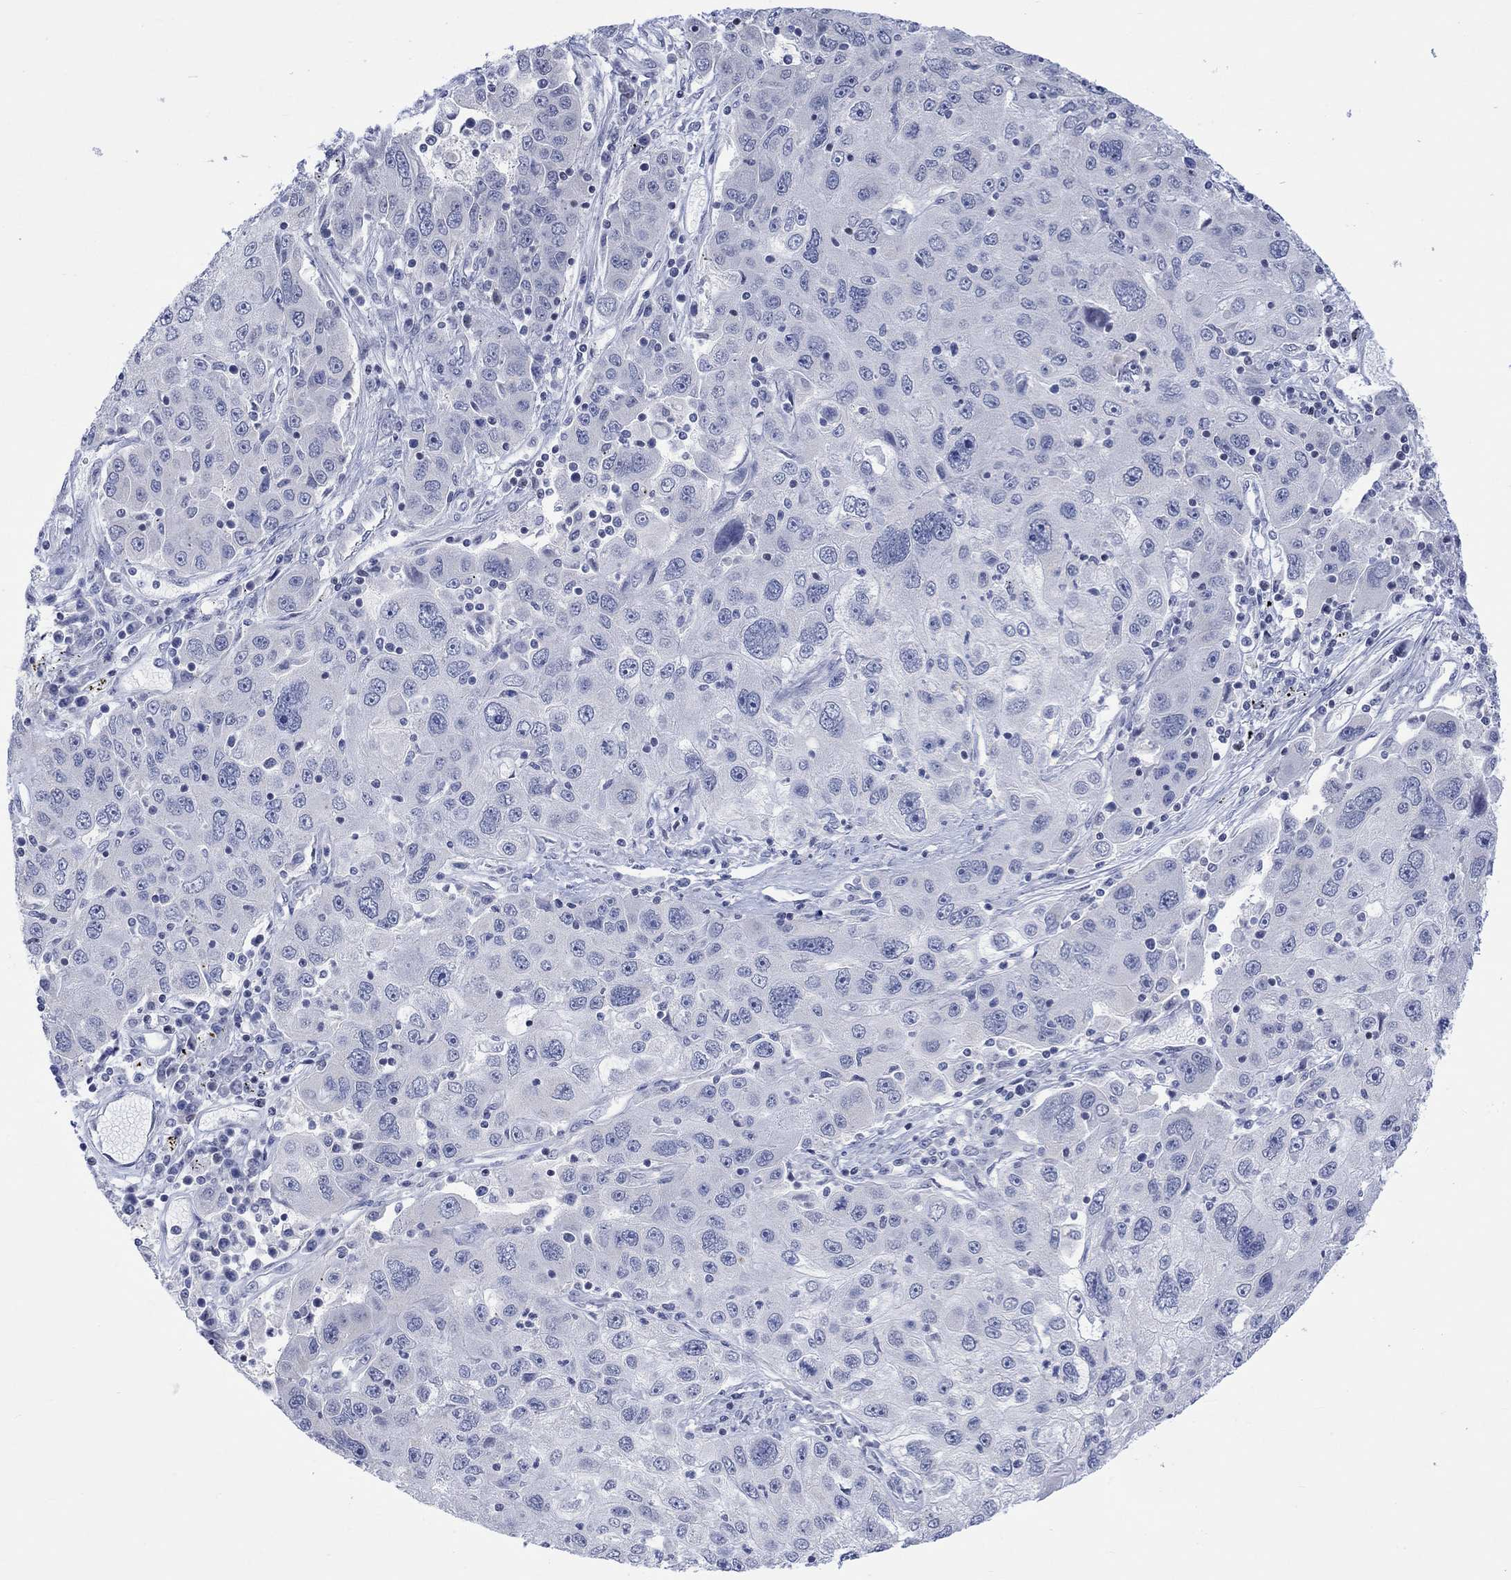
{"staining": {"intensity": "negative", "quantity": "none", "location": "none"}, "tissue": "stomach cancer", "cell_type": "Tumor cells", "image_type": "cancer", "snomed": [{"axis": "morphology", "description": "Adenocarcinoma, NOS"}, {"axis": "topography", "description": "Stomach"}], "caption": "Image shows no significant protein staining in tumor cells of stomach cancer (adenocarcinoma).", "gene": "DCX", "patient": {"sex": "male", "age": 56}}